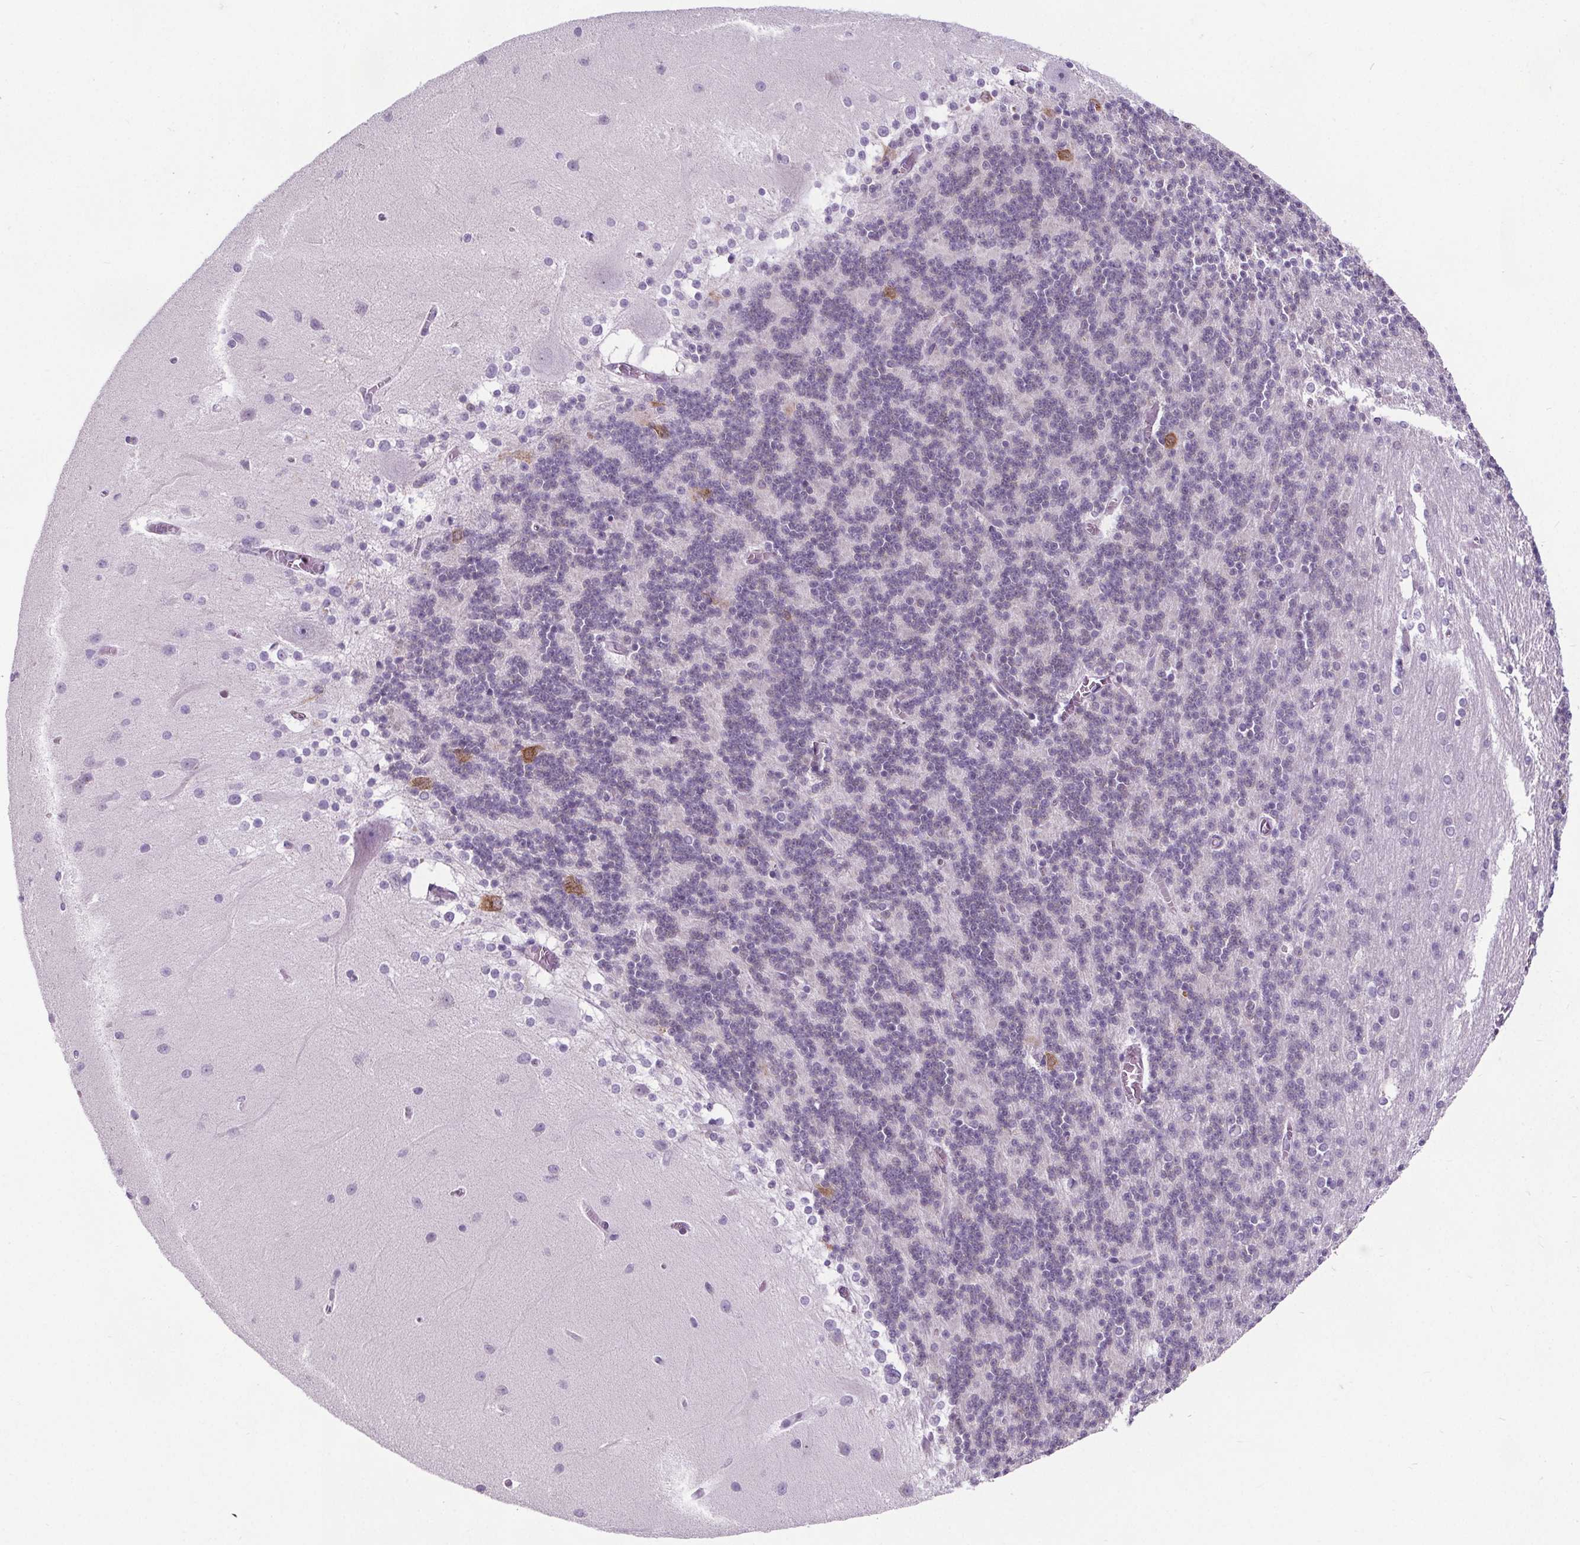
{"staining": {"intensity": "negative", "quantity": "none", "location": "none"}, "tissue": "cerebellum", "cell_type": "Cells in granular layer", "image_type": "normal", "snomed": [{"axis": "morphology", "description": "Normal tissue, NOS"}, {"axis": "topography", "description": "Cerebellum"}], "caption": "High power microscopy image of an IHC photomicrograph of normal cerebellum, revealing no significant staining in cells in granular layer. Brightfield microscopy of immunohistochemistry (IHC) stained with DAB (brown) and hematoxylin (blue), captured at high magnification.", "gene": "ELAVL2", "patient": {"sex": "female", "age": 54}}